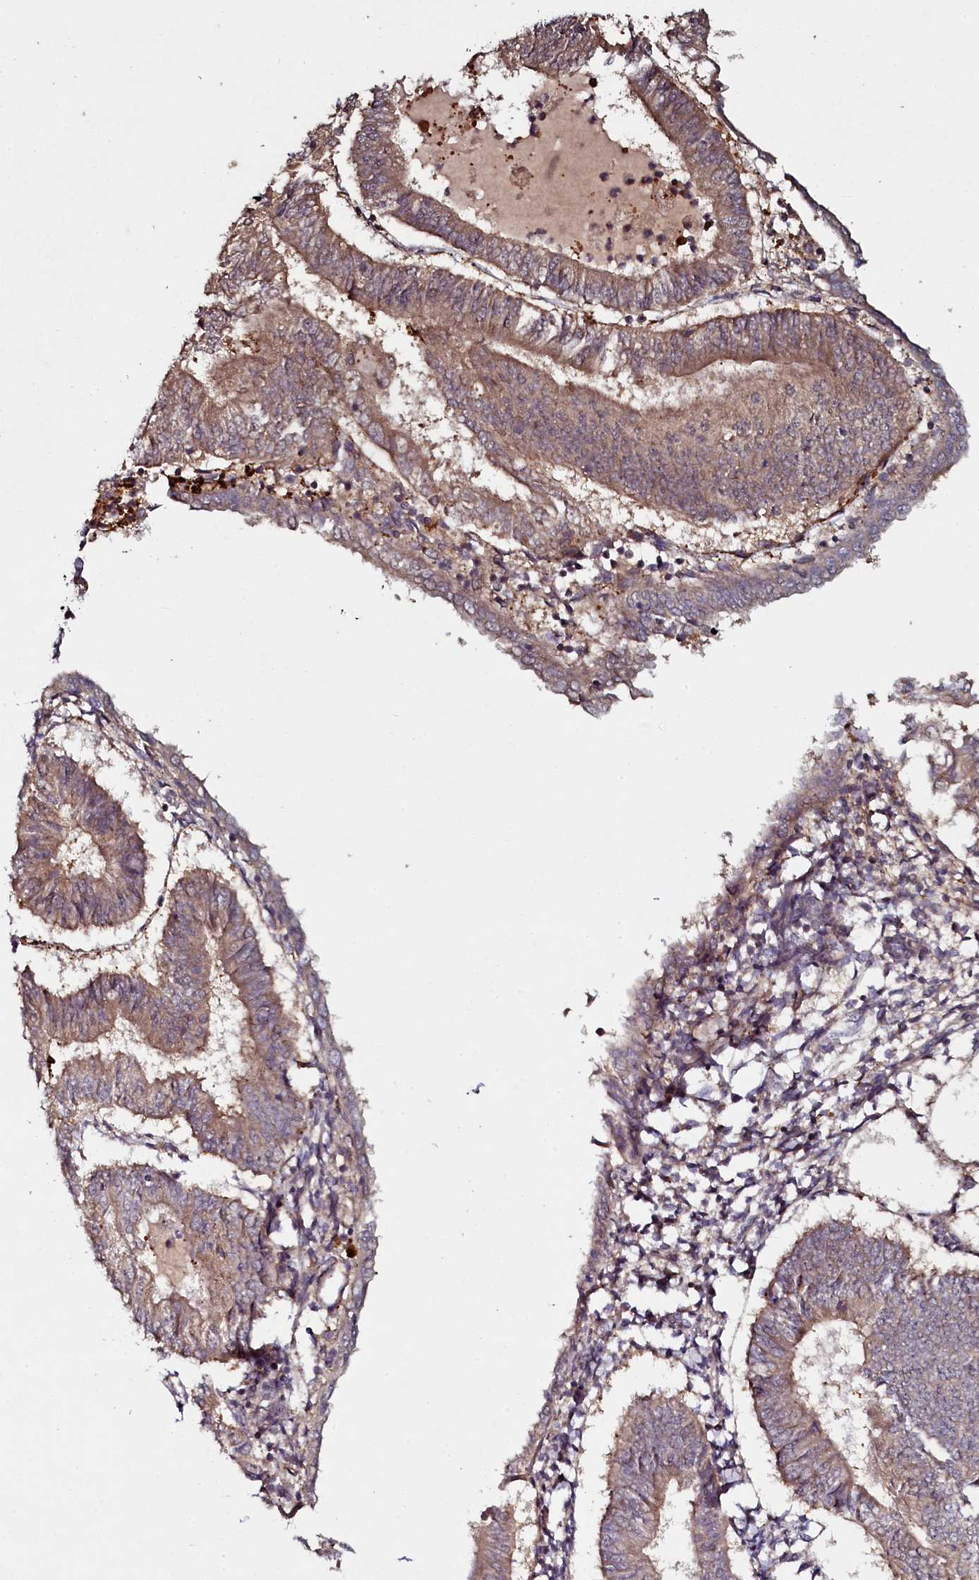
{"staining": {"intensity": "moderate", "quantity": ">75%", "location": "cytoplasmic/membranous"}, "tissue": "endometrial cancer", "cell_type": "Tumor cells", "image_type": "cancer", "snomed": [{"axis": "morphology", "description": "Adenocarcinoma, NOS"}, {"axis": "topography", "description": "Endometrium"}], "caption": "DAB (3,3'-diaminobenzidine) immunohistochemical staining of endometrial adenocarcinoma displays moderate cytoplasmic/membranous protein expression in approximately >75% of tumor cells. (DAB (3,3'-diaminobenzidine) IHC, brown staining for protein, blue staining for nuclei).", "gene": "SEC24C", "patient": {"sex": "female", "age": 58}}